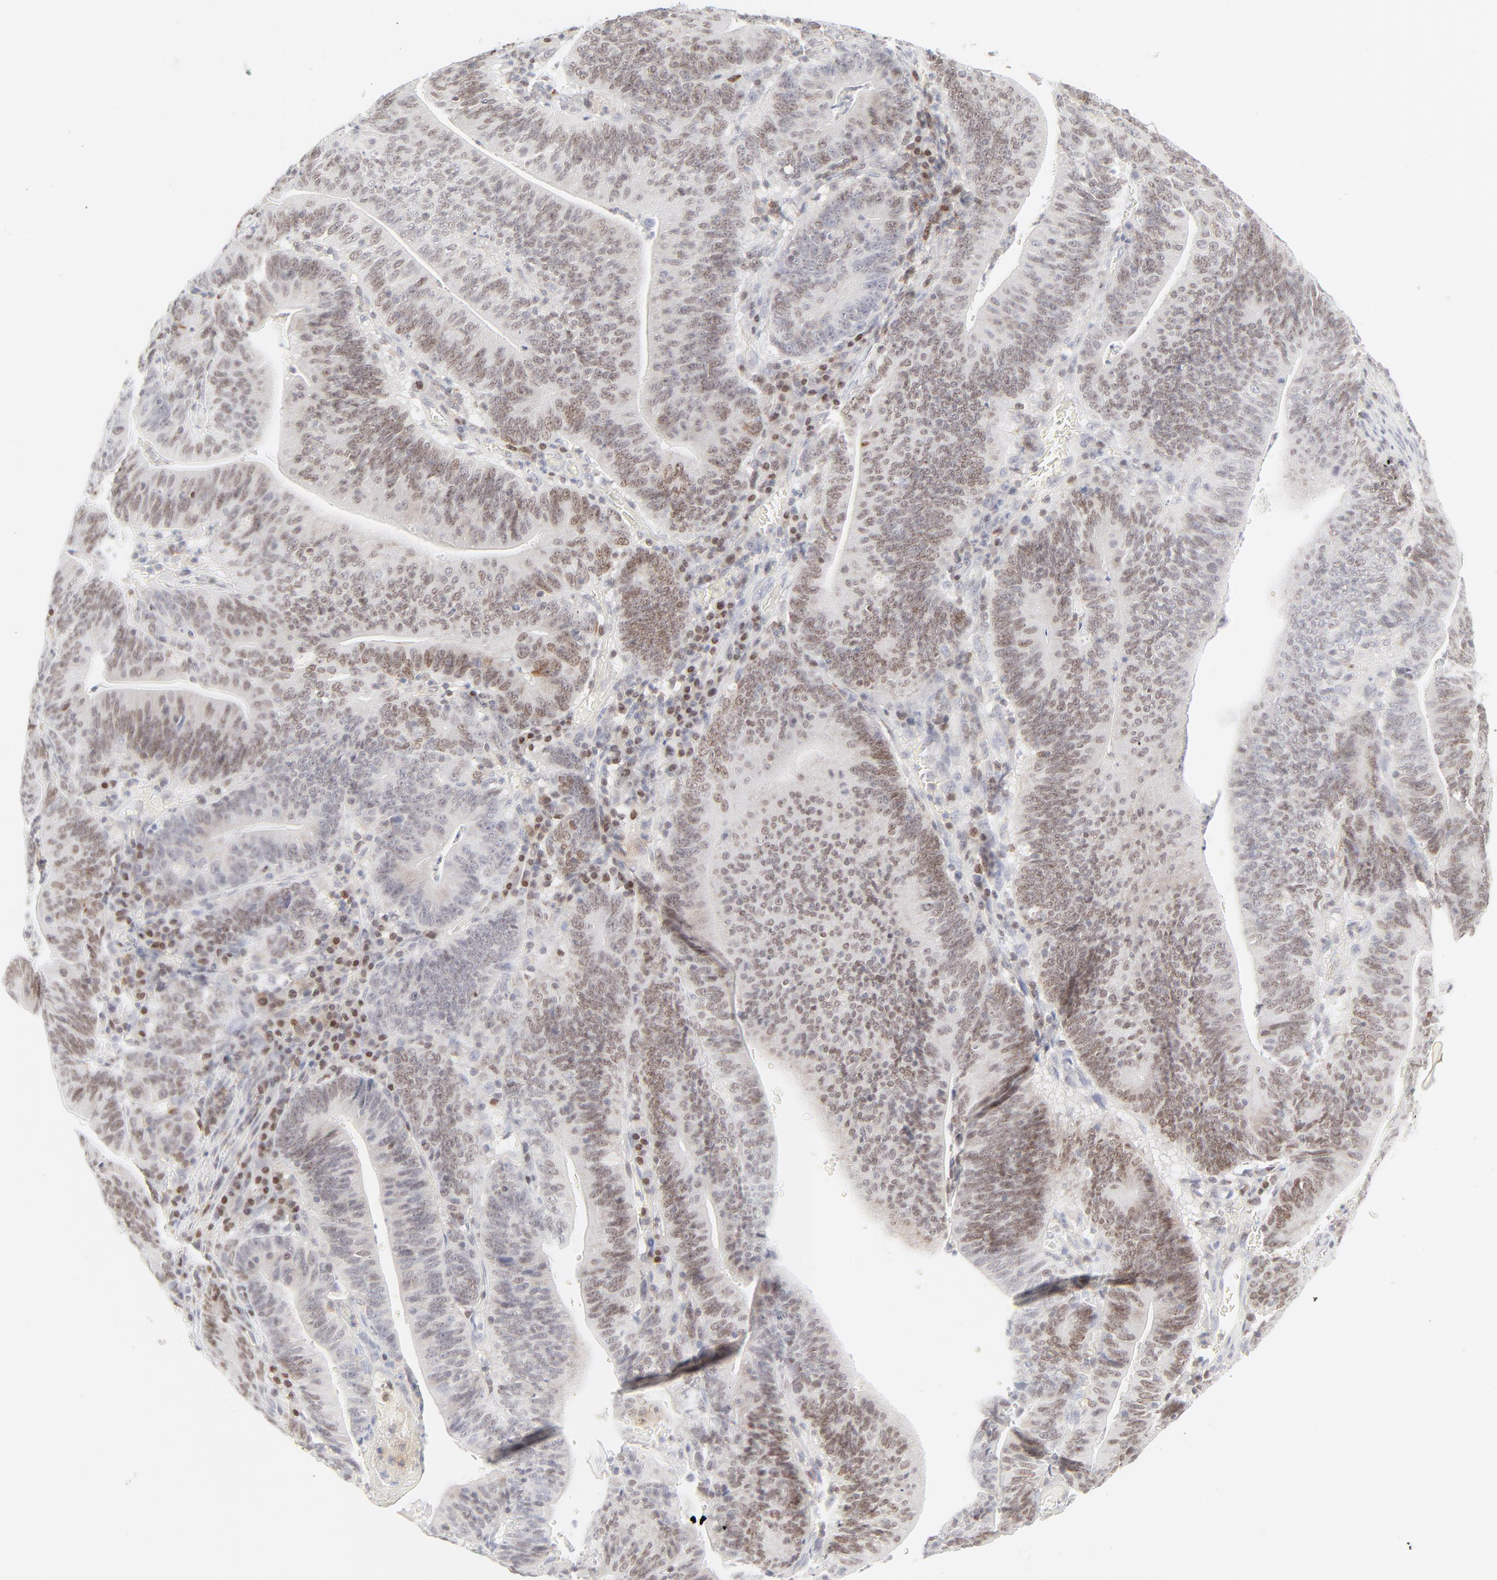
{"staining": {"intensity": "moderate", "quantity": "25%-75%", "location": "cytoplasmic/membranous"}, "tissue": "stomach cancer", "cell_type": "Tumor cells", "image_type": "cancer", "snomed": [{"axis": "morphology", "description": "Adenocarcinoma, NOS"}, {"axis": "topography", "description": "Stomach, lower"}], "caption": "A micrograph of human stomach cancer stained for a protein displays moderate cytoplasmic/membranous brown staining in tumor cells. (Stains: DAB in brown, nuclei in blue, Microscopy: brightfield microscopy at high magnification).", "gene": "PRKCB", "patient": {"sex": "female", "age": 86}}